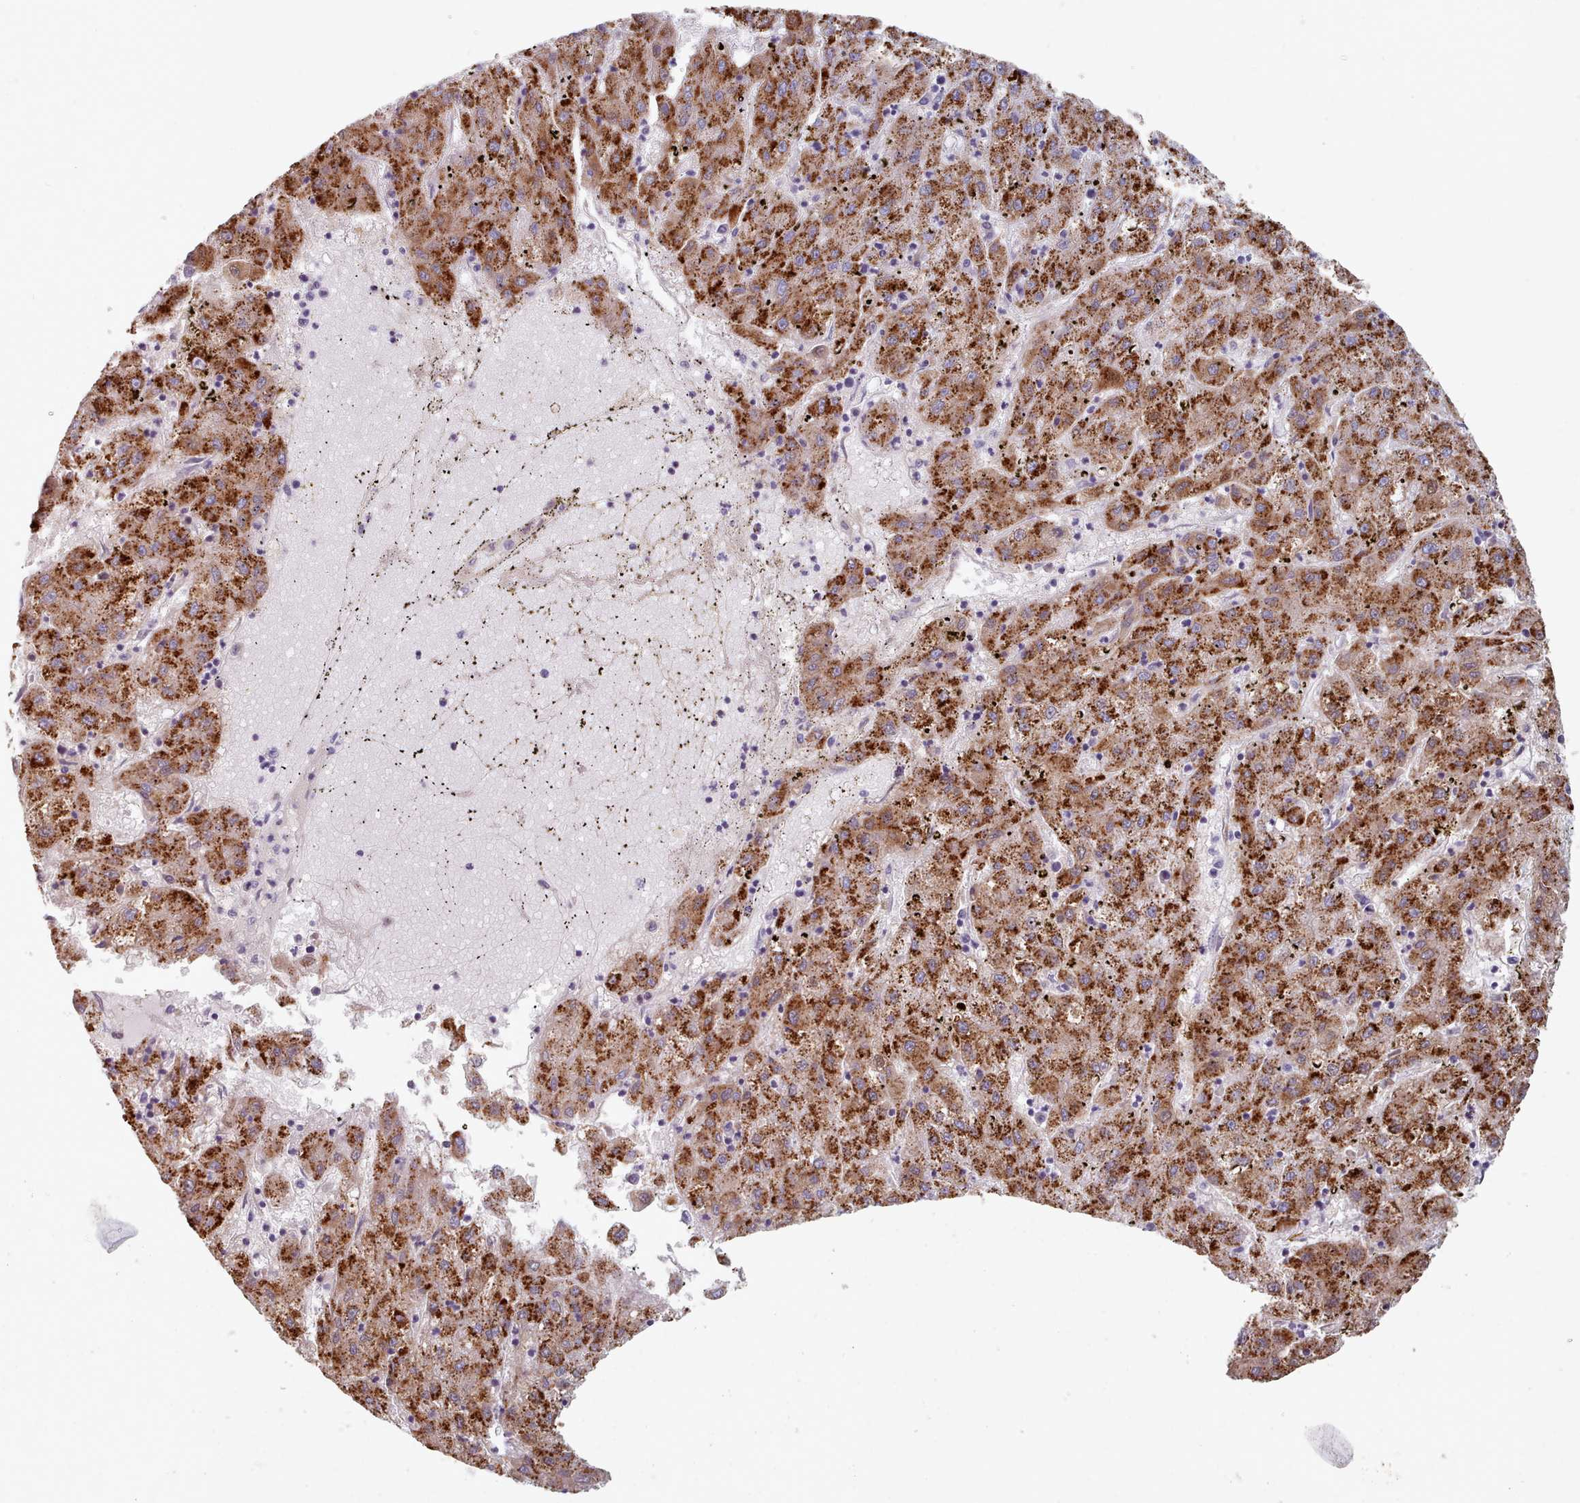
{"staining": {"intensity": "strong", "quantity": ">75%", "location": "cytoplasmic/membranous"}, "tissue": "liver cancer", "cell_type": "Tumor cells", "image_type": "cancer", "snomed": [{"axis": "morphology", "description": "Carcinoma, Hepatocellular, NOS"}, {"axis": "topography", "description": "Liver"}], "caption": "Immunohistochemical staining of human liver cancer (hepatocellular carcinoma) demonstrates strong cytoplasmic/membranous protein staining in about >75% of tumor cells.", "gene": "HAO1", "patient": {"sex": "male", "age": 72}}